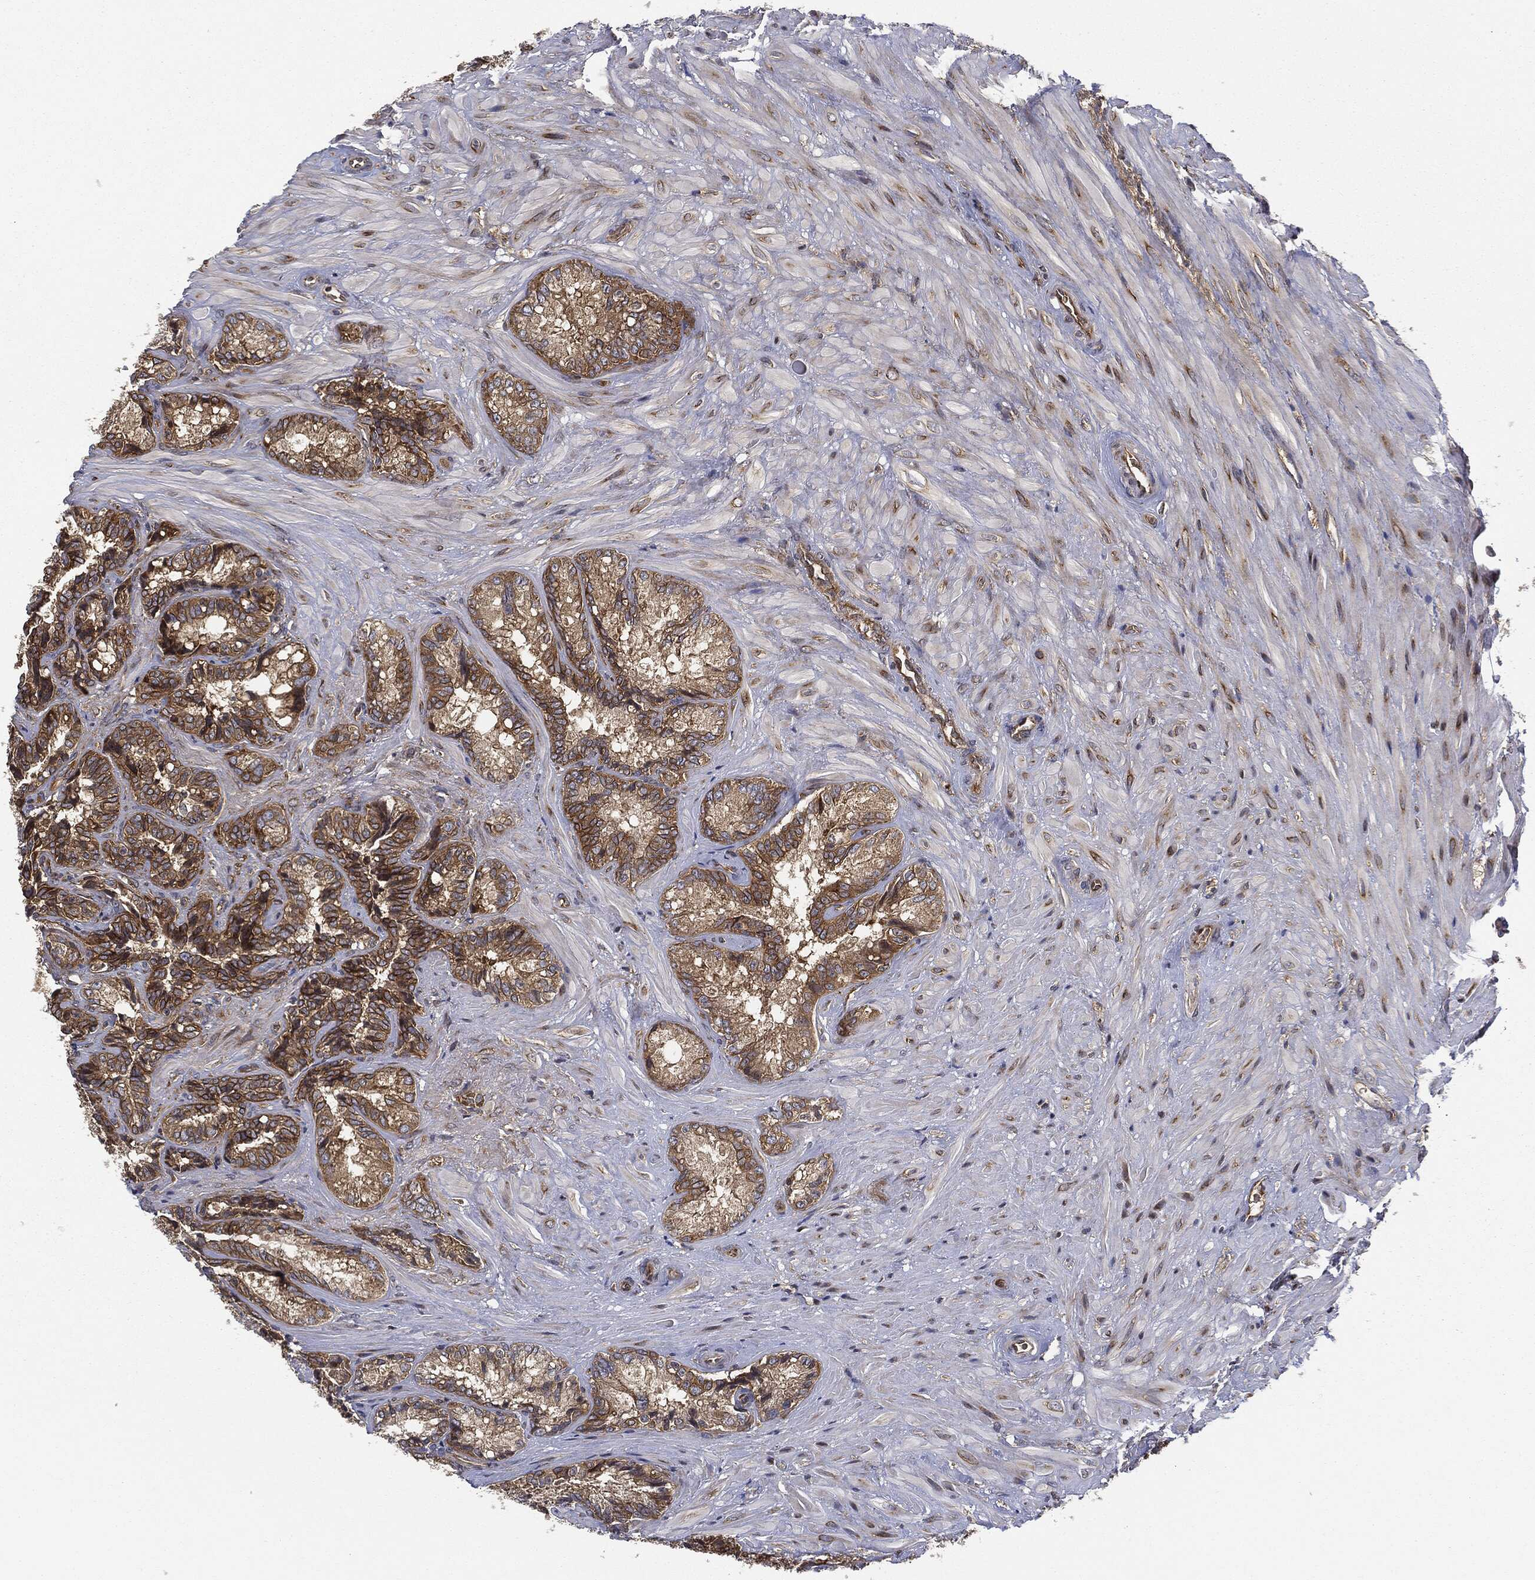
{"staining": {"intensity": "strong", "quantity": ">75%", "location": "cytoplasmic/membranous"}, "tissue": "seminal vesicle", "cell_type": "Glandular cells", "image_type": "normal", "snomed": [{"axis": "morphology", "description": "Normal tissue, NOS"}, {"axis": "topography", "description": "Seminal veicle"}], "caption": "A photomicrograph showing strong cytoplasmic/membranous expression in about >75% of glandular cells in unremarkable seminal vesicle, as visualized by brown immunohistochemical staining.", "gene": "EIF2AK2", "patient": {"sex": "male", "age": 68}}